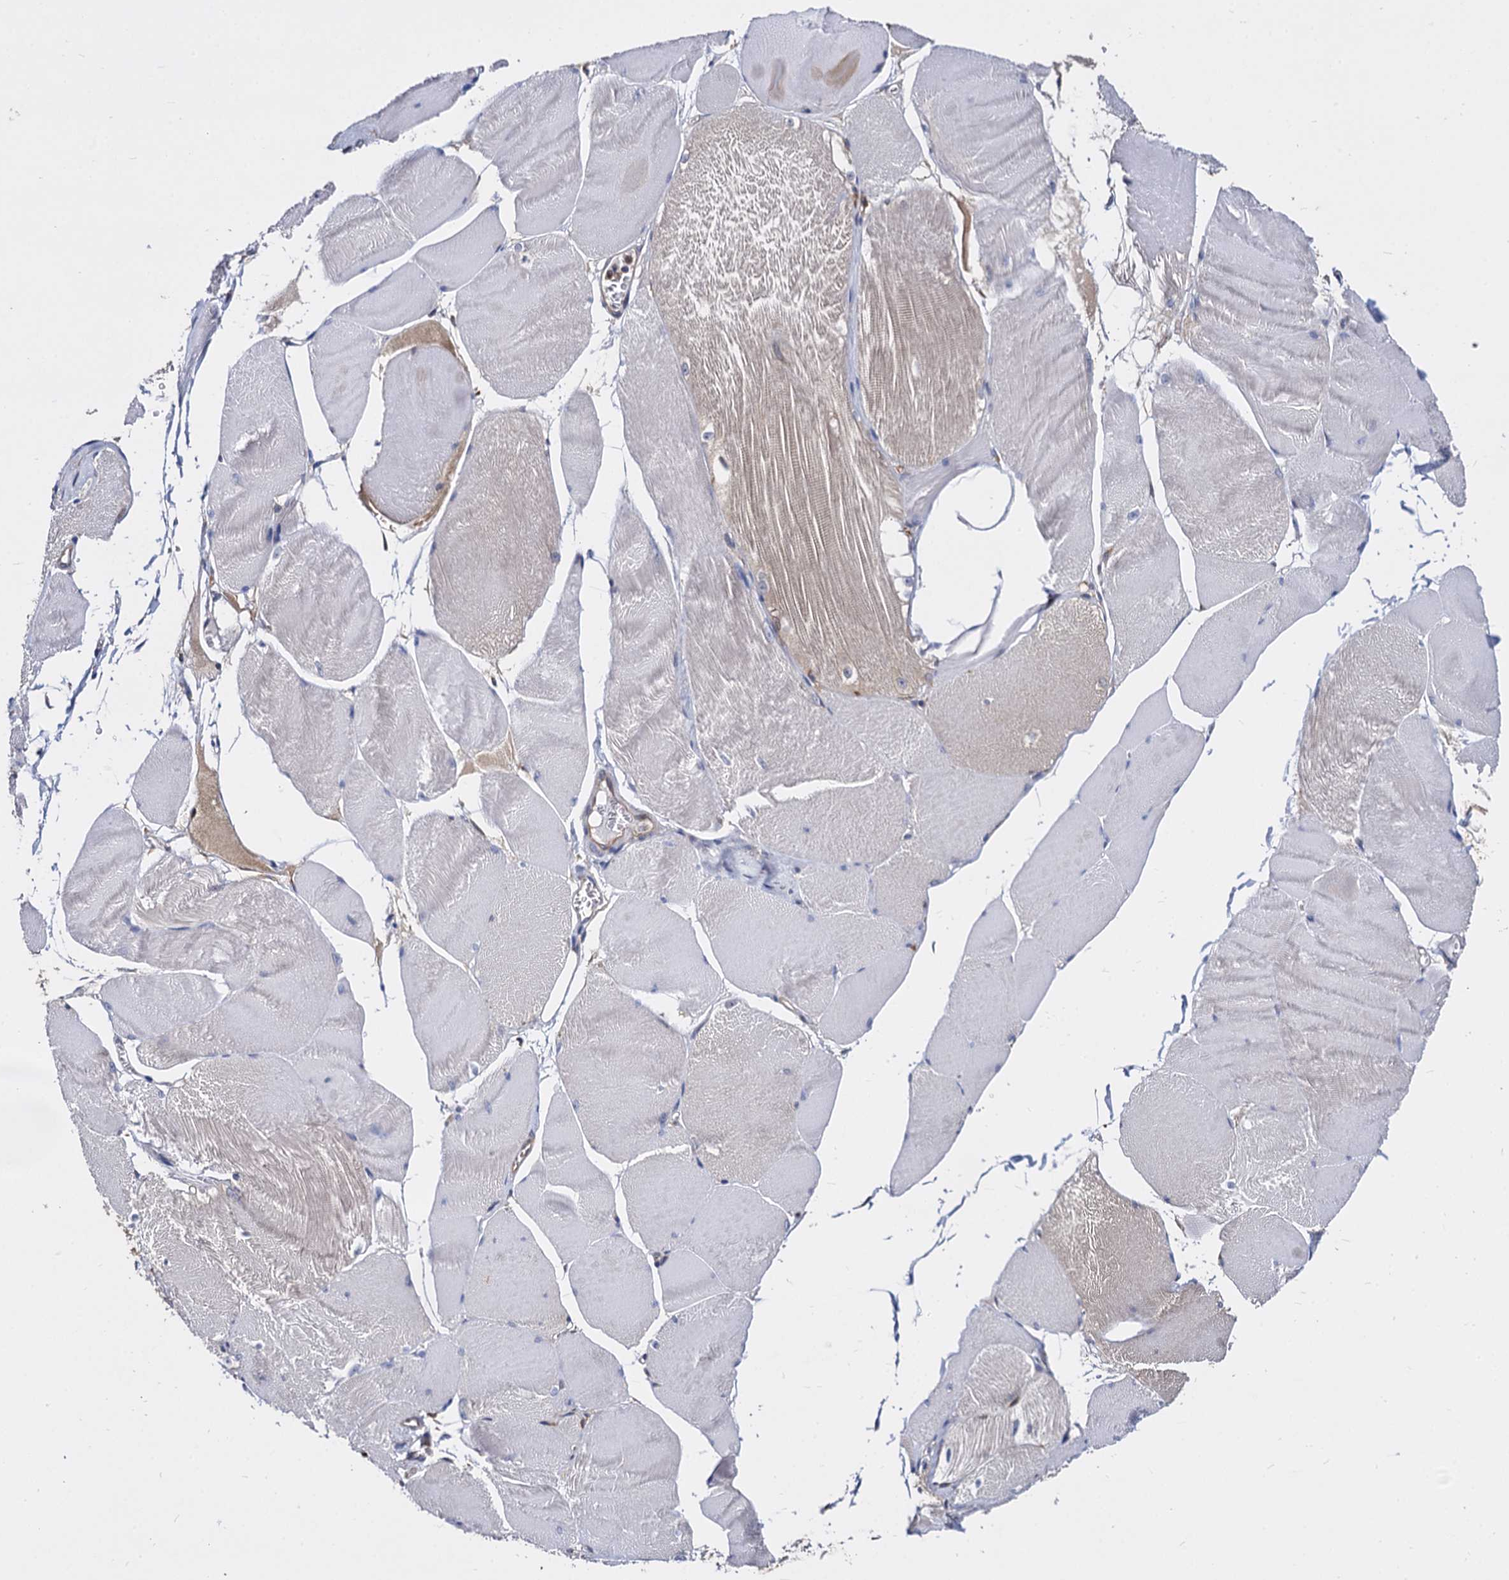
{"staining": {"intensity": "weak", "quantity": "<25%", "location": "cytoplasmic/membranous"}, "tissue": "skeletal muscle", "cell_type": "Myocytes", "image_type": "normal", "snomed": [{"axis": "morphology", "description": "Normal tissue, NOS"}, {"axis": "morphology", "description": "Basal cell carcinoma"}, {"axis": "topography", "description": "Skeletal muscle"}], "caption": "A high-resolution histopathology image shows IHC staining of unremarkable skeletal muscle, which exhibits no significant expression in myocytes. (Immunohistochemistry, brightfield microscopy, high magnification).", "gene": "NME1", "patient": {"sex": "female", "age": 64}}